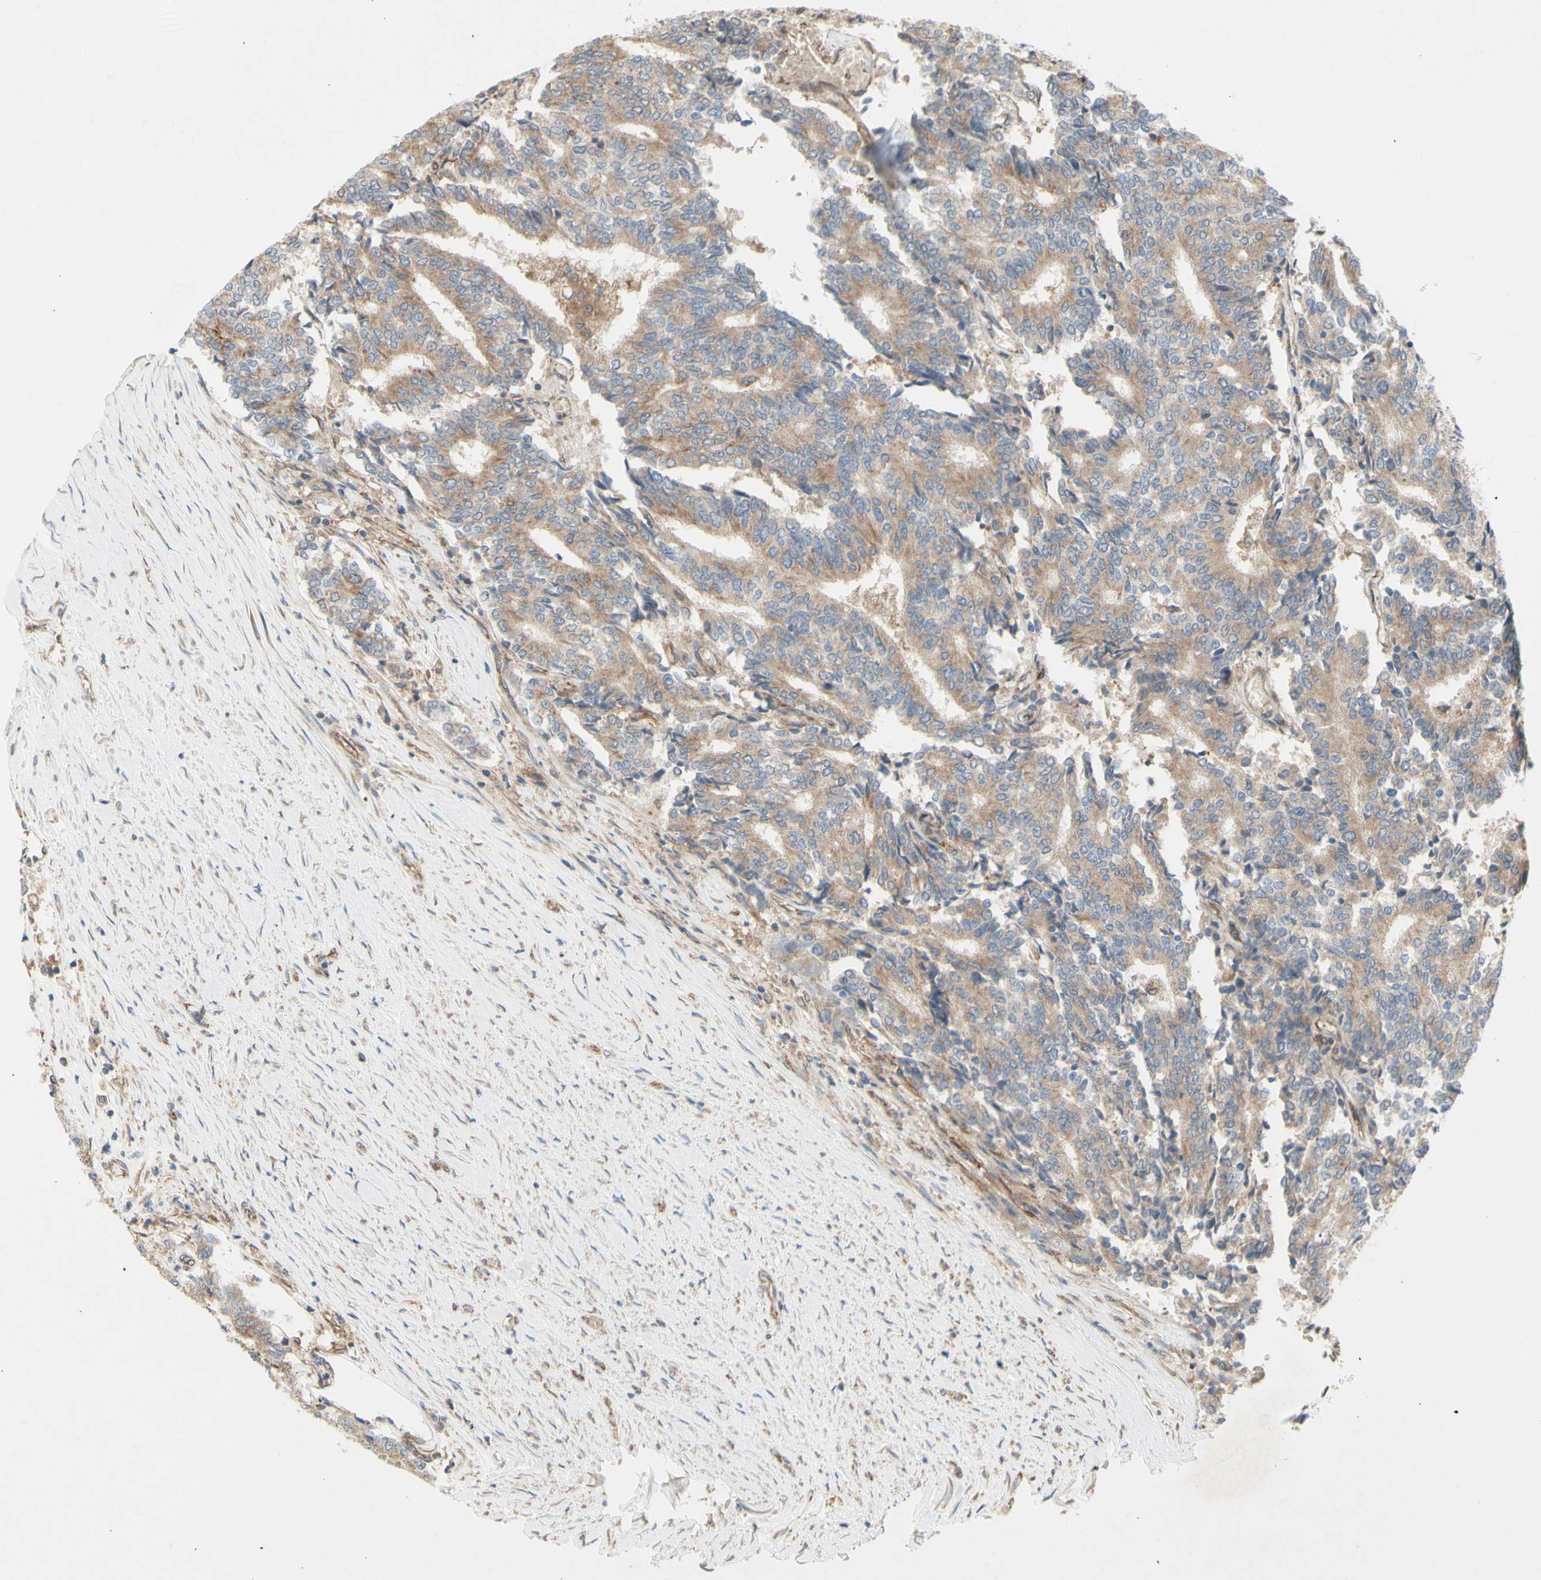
{"staining": {"intensity": "moderate", "quantity": ">75%", "location": "cytoplasmic/membranous"}, "tissue": "prostate cancer", "cell_type": "Tumor cells", "image_type": "cancer", "snomed": [{"axis": "morphology", "description": "Normal tissue, NOS"}, {"axis": "morphology", "description": "Adenocarcinoma, High grade"}, {"axis": "topography", "description": "Prostate"}, {"axis": "topography", "description": "Seminal veicle"}], "caption": "IHC of human prostate cancer shows medium levels of moderate cytoplasmic/membranous expression in approximately >75% of tumor cells.", "gene": "KLC1", "patient": {"sex": "male", "age": 55}}